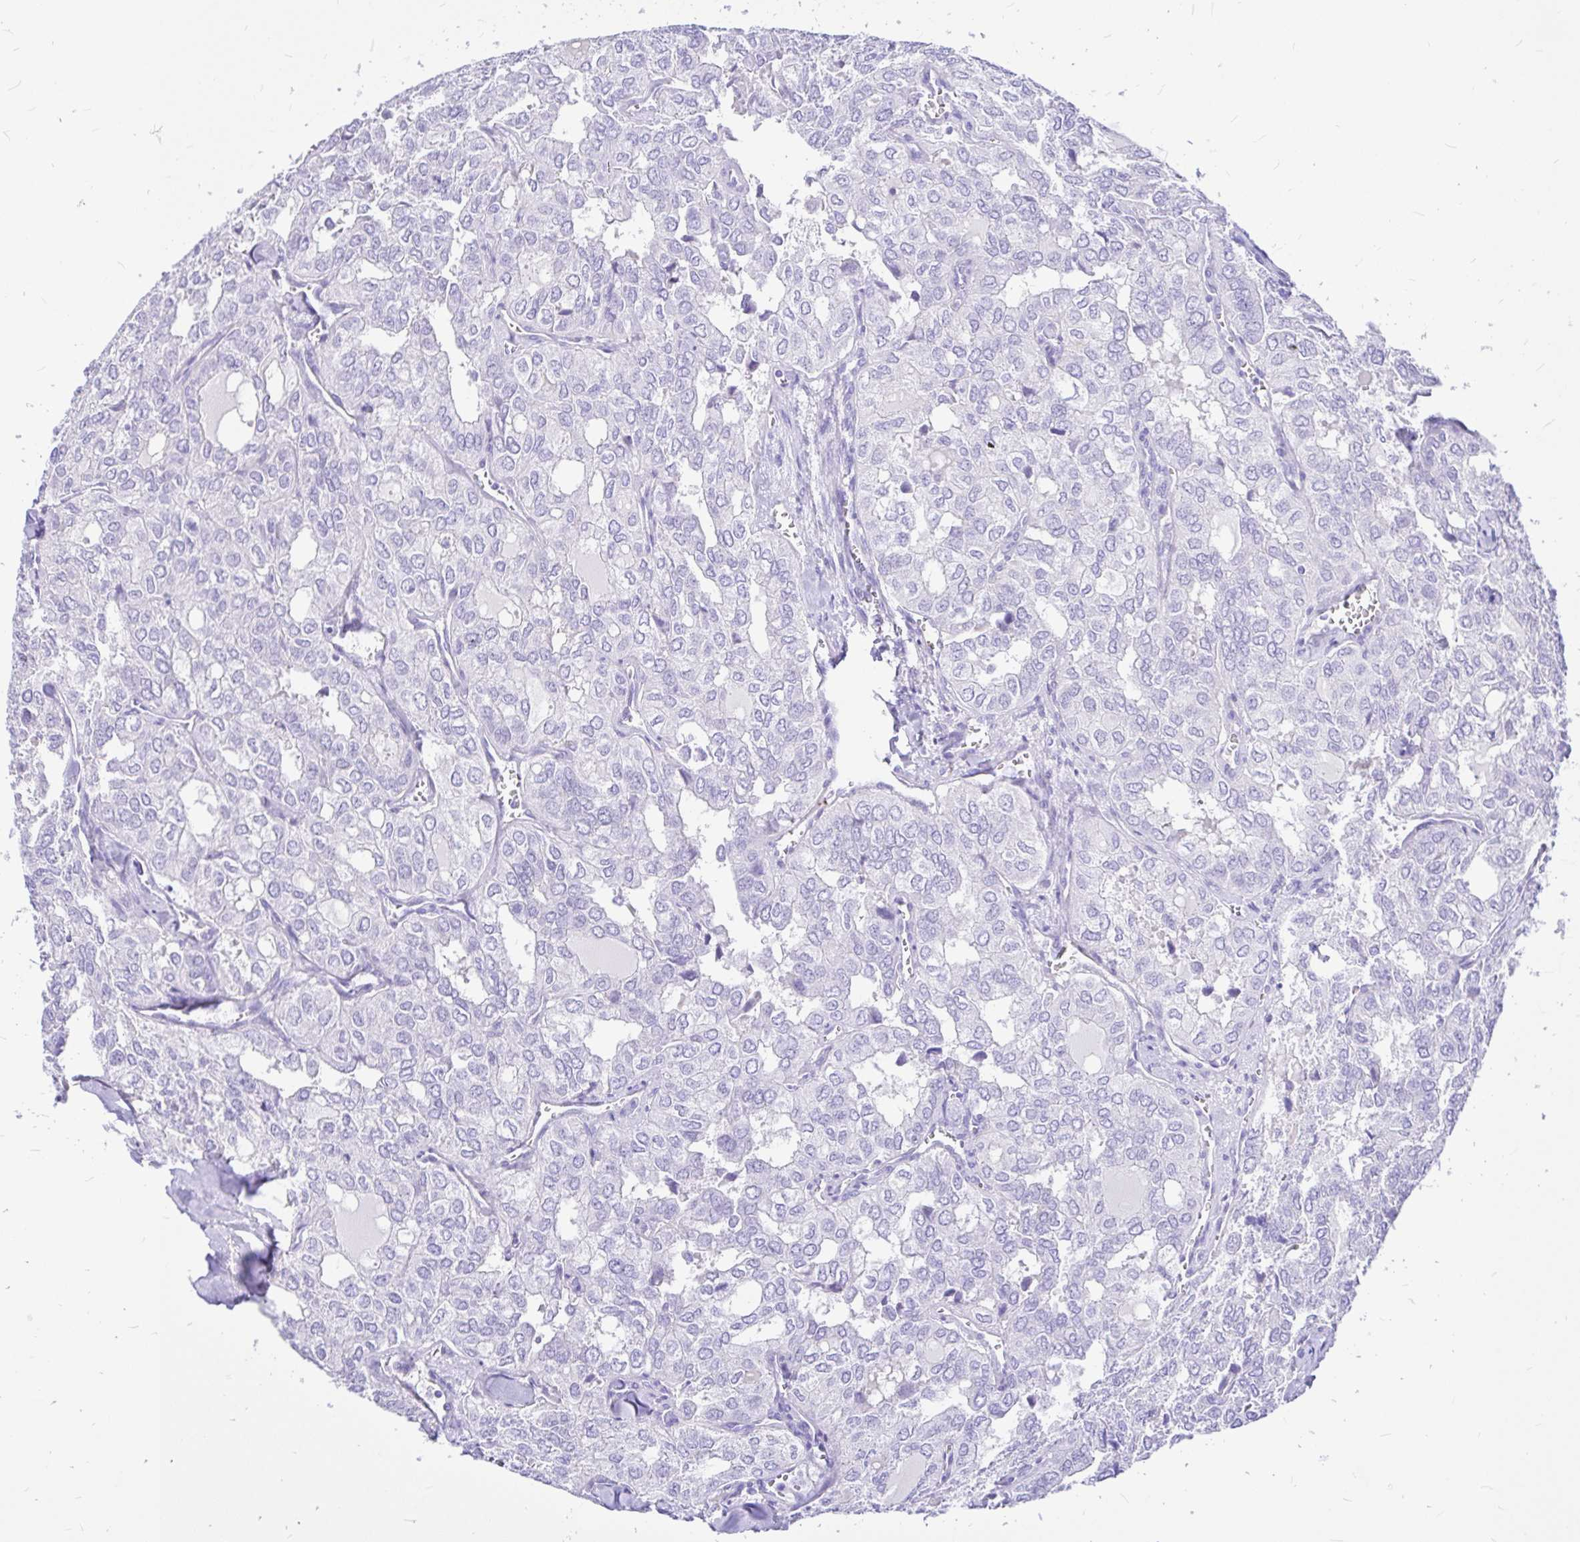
{"staining": {"intensity": "negative", "quantity": "none", "location": "none"}, "tissue": "thyroid cancer", "cell_type": "Tumor cells", "image_type": "cancer", "snomed": [{"axis": "morphology", "description": "Follicular adenoma carcinoma, NOS"}, {"axis": "topography", "description": "Thyroid gland"}], "caption": "There is no significant staining in tumor cells of follicular adenoma carcinoma (thyroid).", "gene": "CLEC1B", "patient": {"sex": "male", "age": 75}}